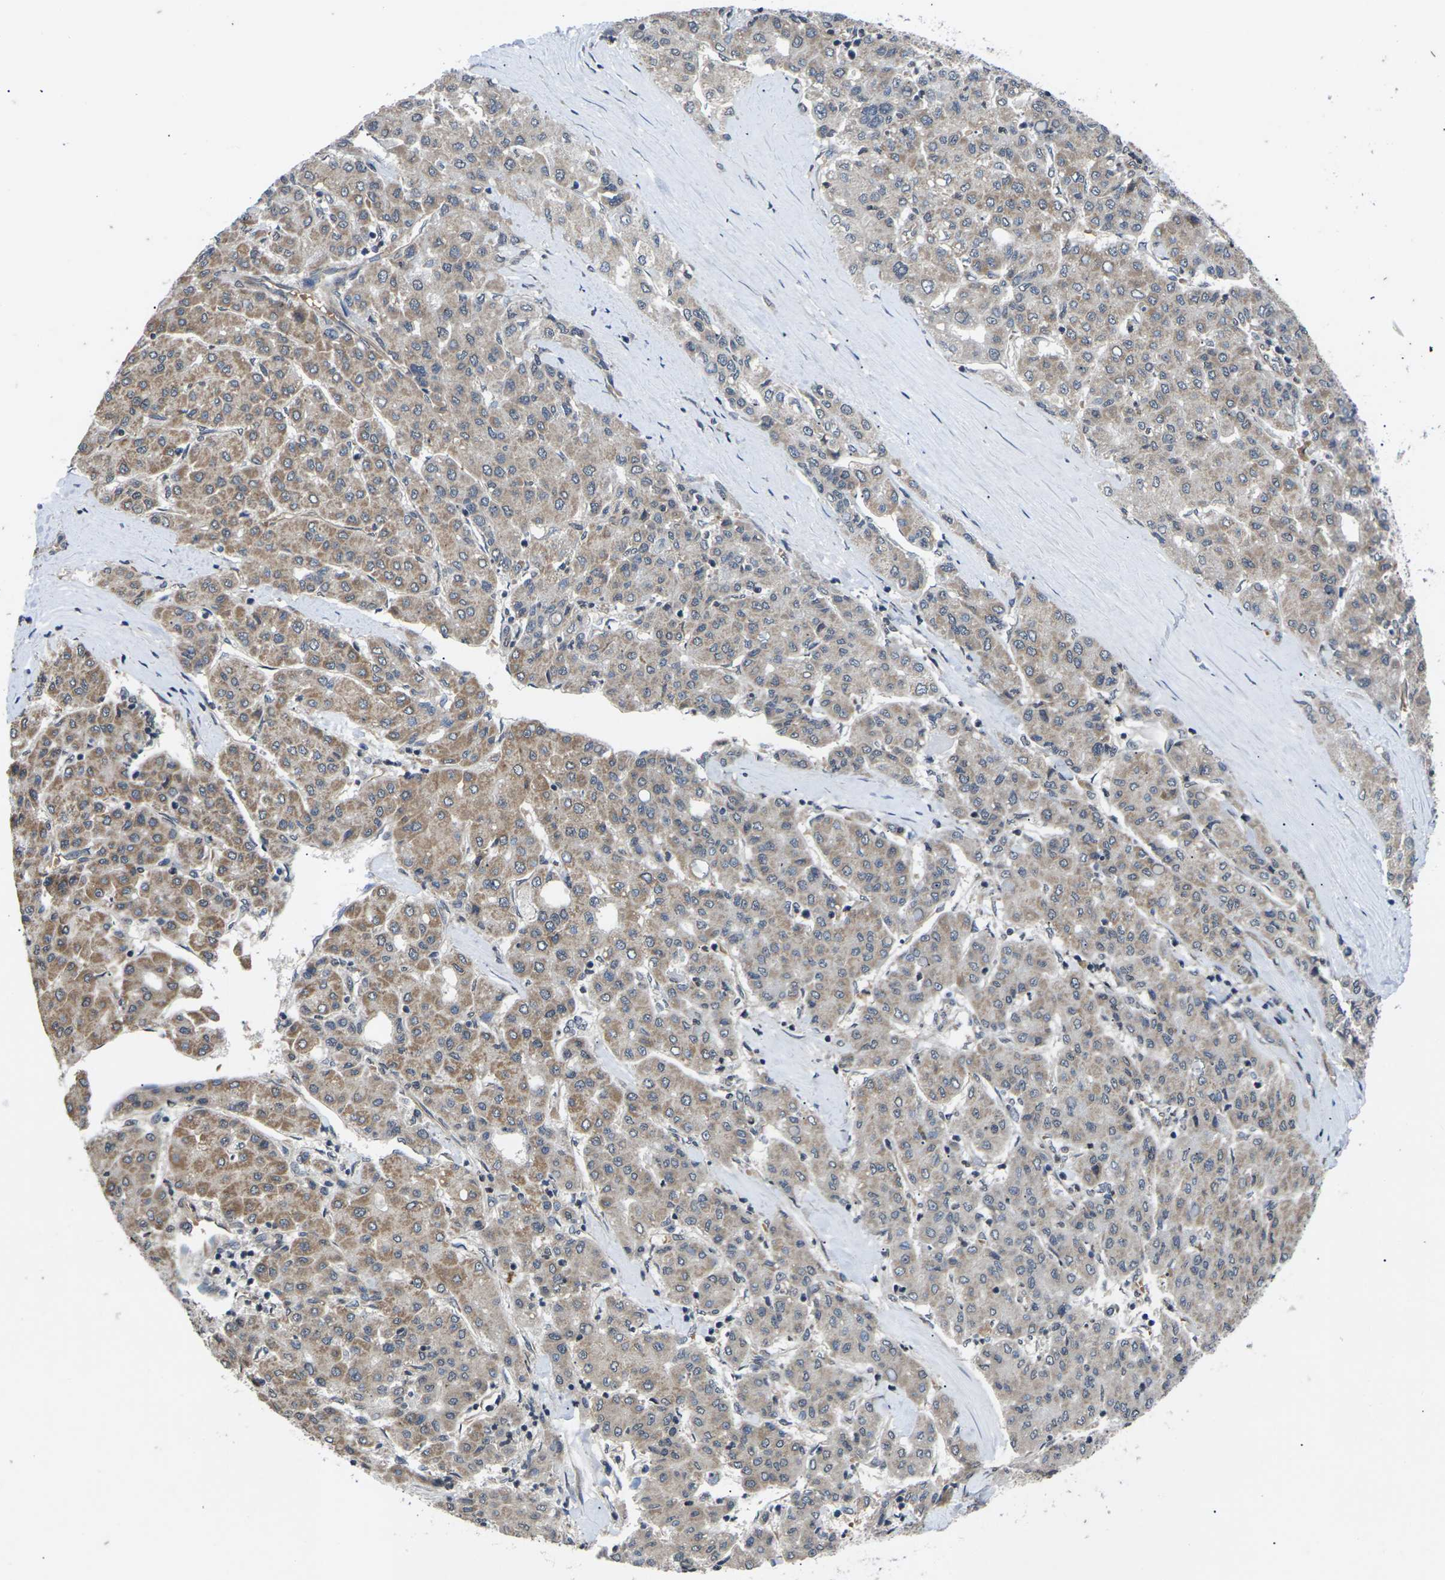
{"staining": {"intensity": "moderate", "quantity": ">75%", "location": "cytoplasmic/membranous"}, "tissue": "liver cancer", "cell_type": "Tumor cells", "image_type": "cancer", "snomed": [{"axis": "morphology", "description": "Carcinoma, Hepatocellular, NOS"}, {"axis": "topography", "description": "Liver"}], "caption": "Immunohistochemistry (IHC) staining of liver hepatocellular carcinoma, which reveals medium levels of moderate cytoplasmic/membranous positivity in approximately >75% of tumor cells indicating moderate cytoplasmic/membranous protein positivity. The staining was performed using DAB (3,3'-diaminobenzidine) (brown) for protein detection and nuclei were counterstained in hematoxylin (blue).", "gene": "DKK2", "patient": {"sex": "male", "age": 65}}